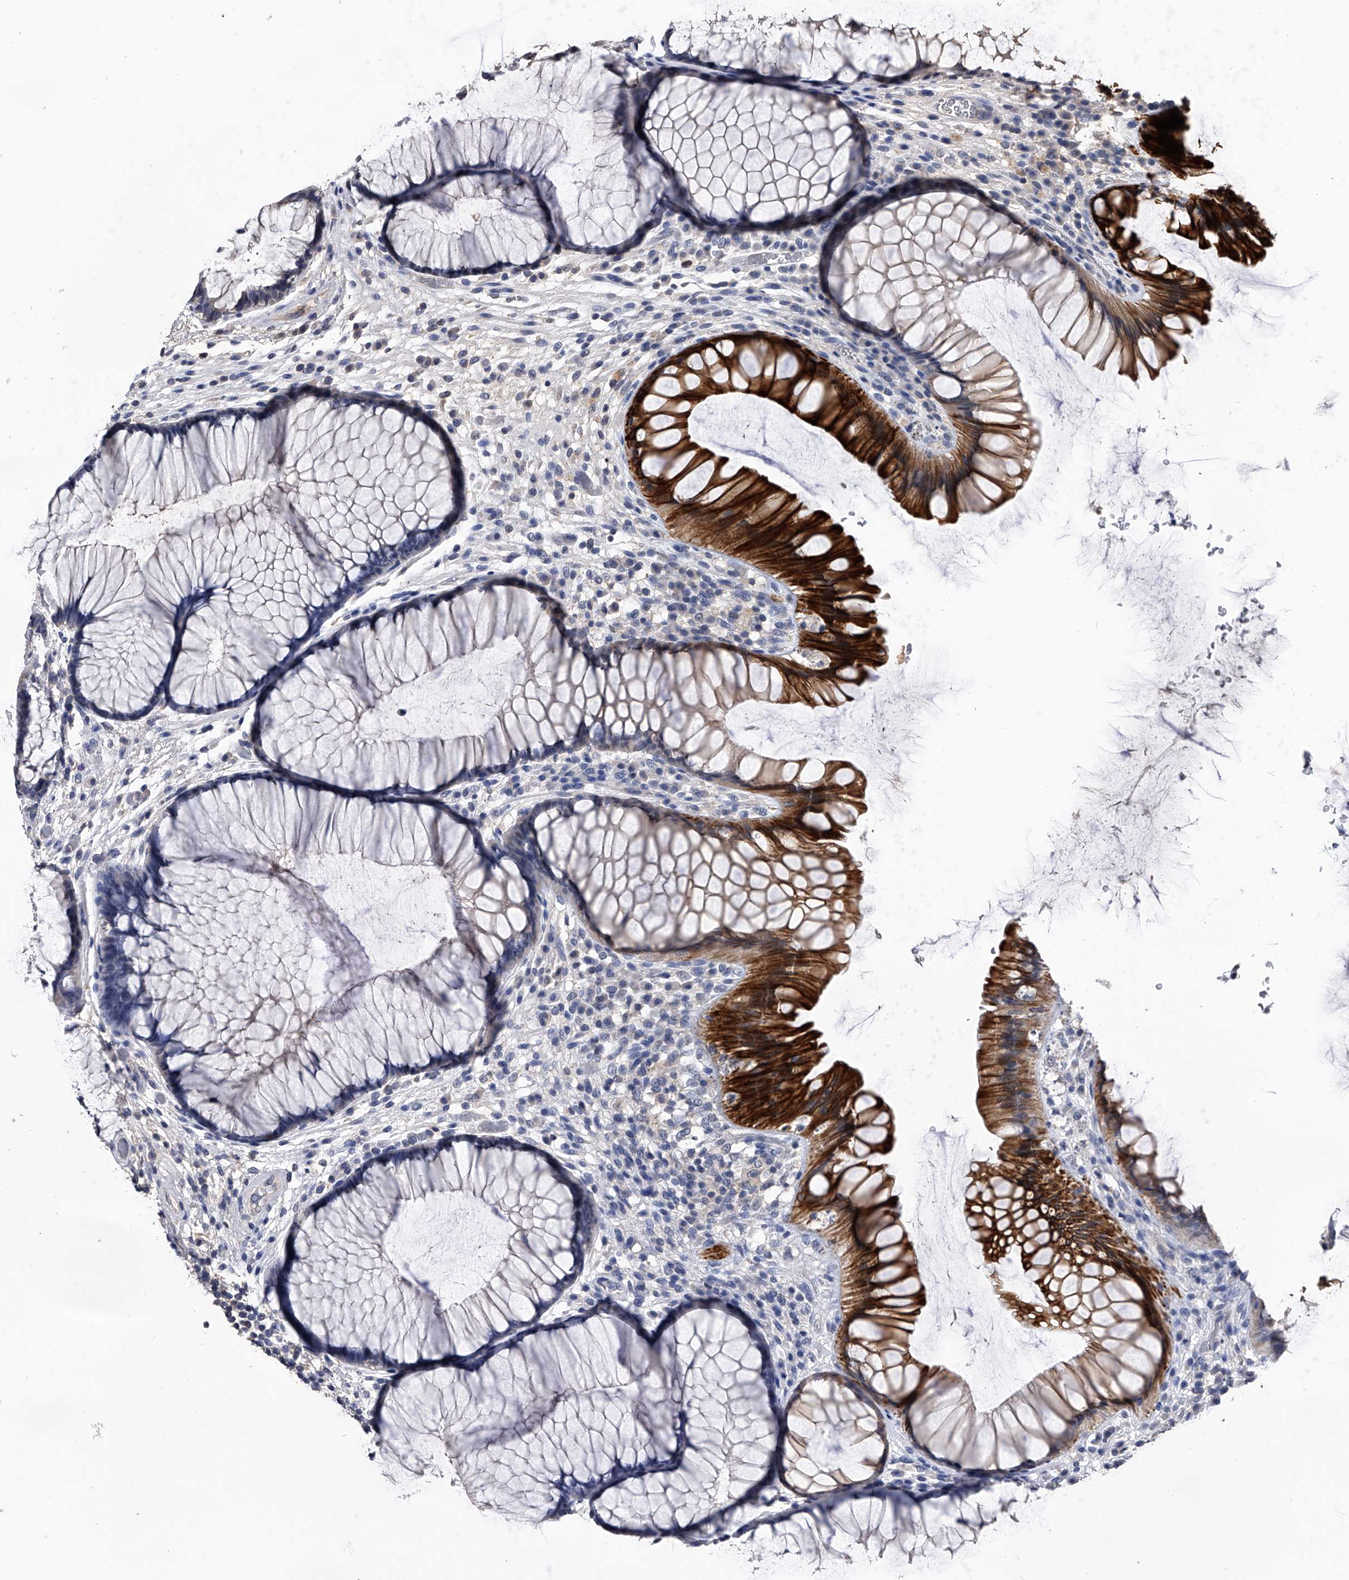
{"staining": {"intensity": "strong", "quantity": "25%-75%", "location": "cytoplasmic/membranous"}, "tissue": "rectum", "cell_type": "Glandular cells", "image_type": "normal", "snomed": [{"axis": "morphology", "description": "Normal tissue, NOS"}, {"axis": "topography", "description": "Rectum"}], "caption": "Brown immunohistochemical staining in normal human rectum demonstrates strong cytoplasmic/membranous expression in approximately 25%-75% of glandular cells.", "gene": "EFCAB7", "patient": {"sex": "male", "age": 51}}